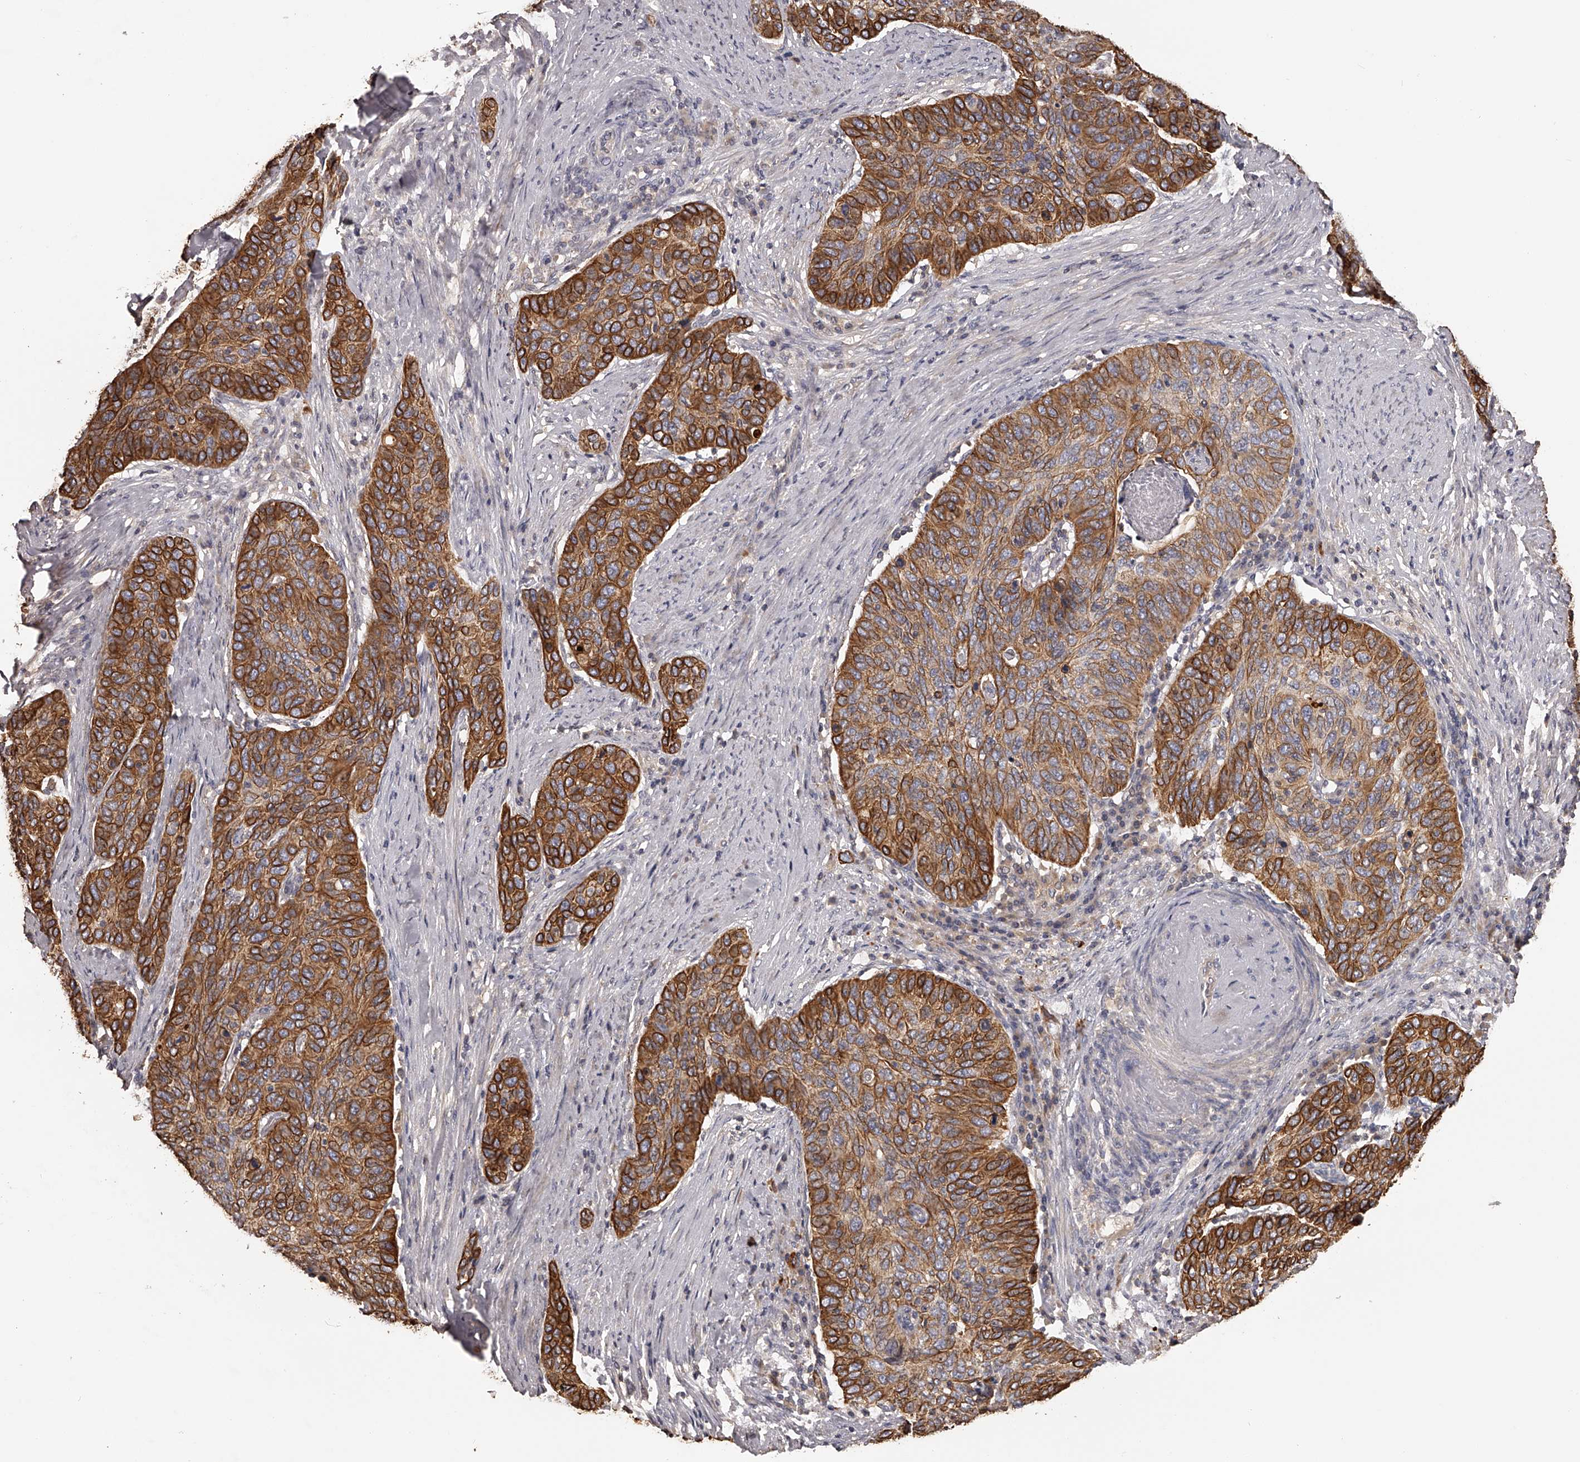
{"staining": {"intensity": "strong", "quantity": ">75%", "location": "cytoplasmic/membranous"}, "tissue": "cervical cancer", "cell_type": "Tumor cells", "image_type": "cancer", "snomed": [{"axis": "morphology", "description": "Squamous cell carcinoma, NOS"}, {"axis": "topography", "description": "Cervix"}], "caption": "Protein expression analysis of cervical cancer exhibits strong cytoplasmic/membranous expression in about >75% of tumor cells.", "gene": "TNN", "patient": {"sex": "female", "age": 60}}